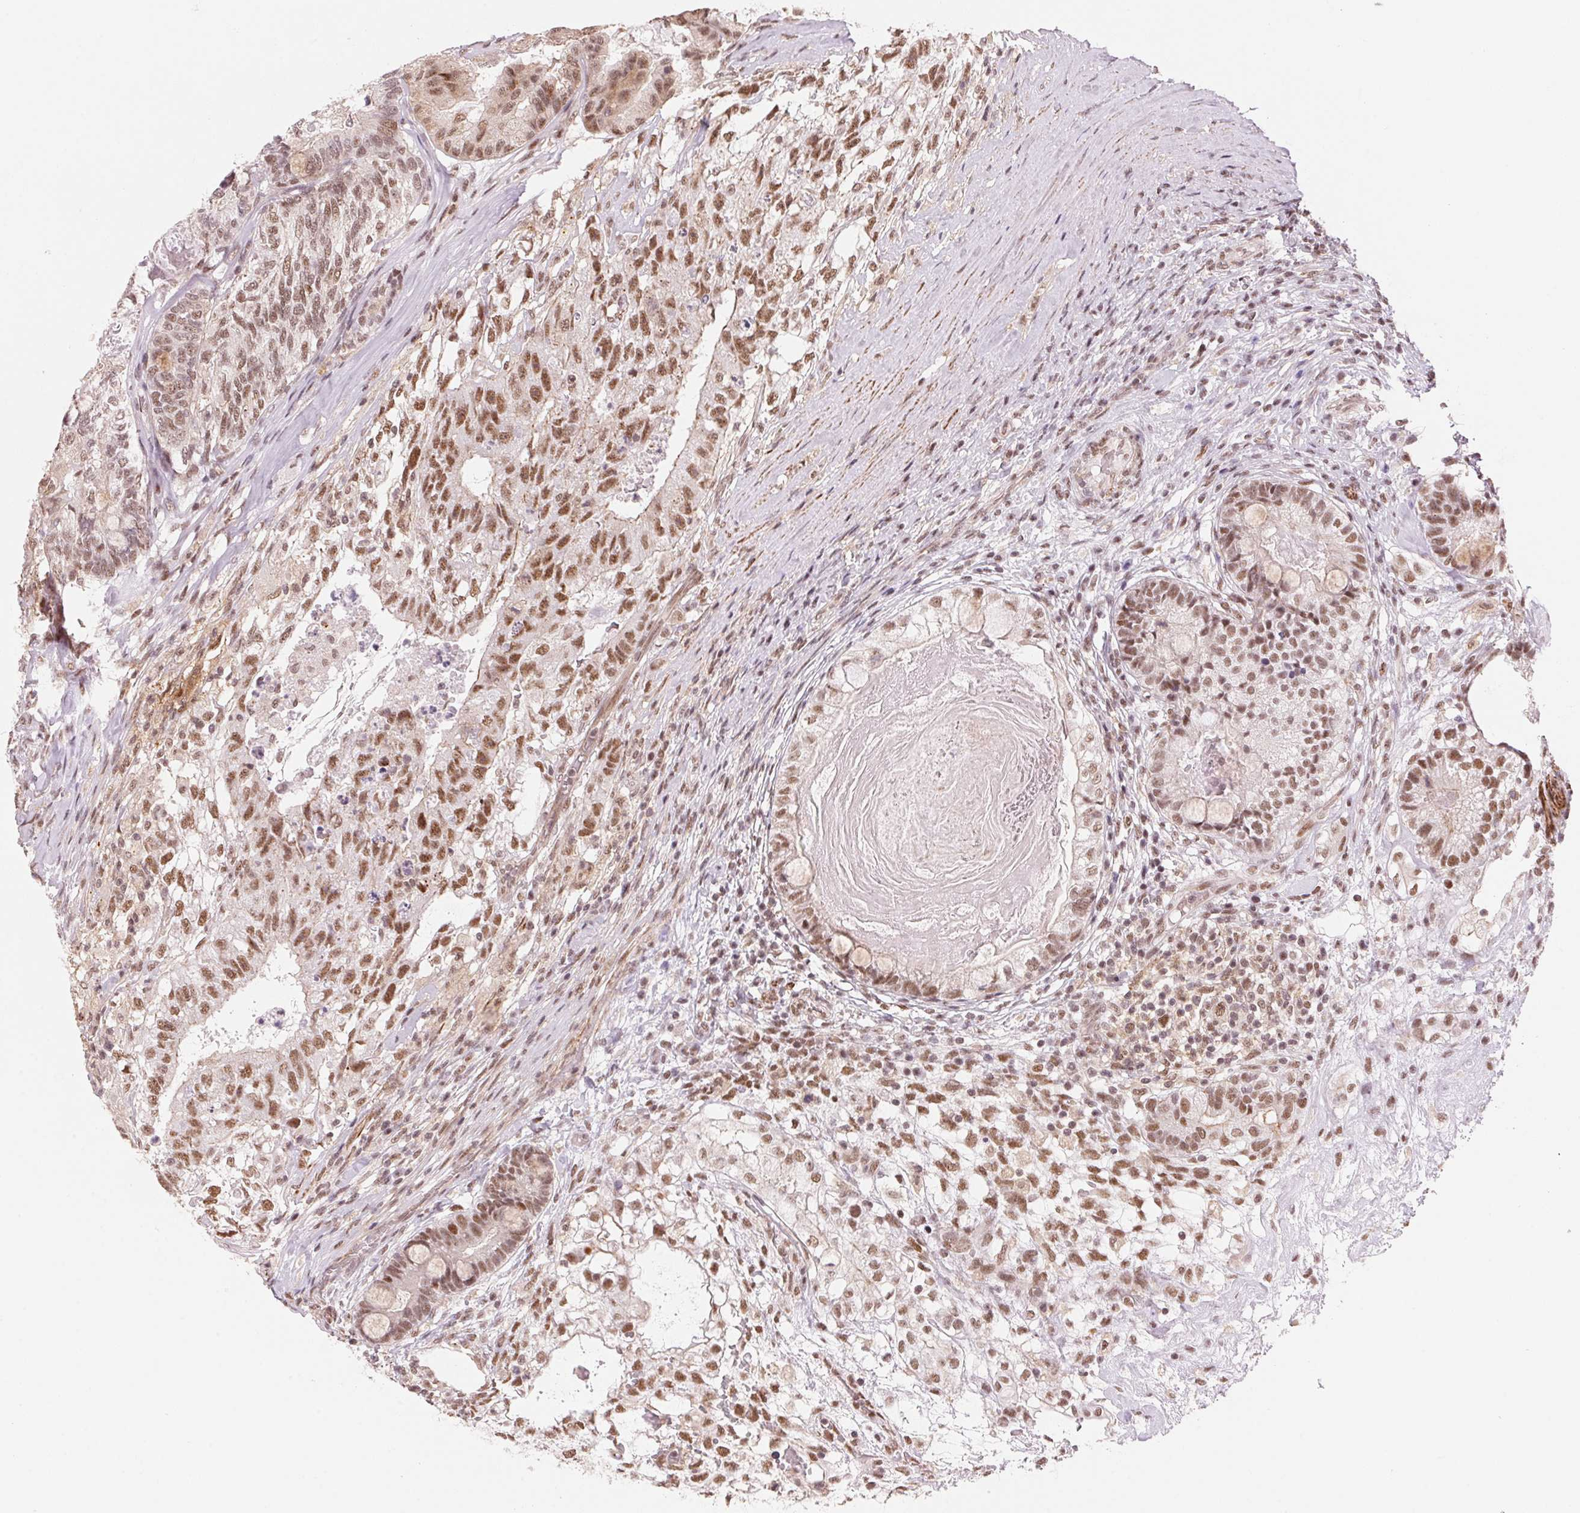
{"staining": {"intensity": "moderate", "quantity": ">75%", "location": "nuclear"}, "tissue": "testis cancer", "cell_type": "Tumor cells", "image_type": "cancer", "snomed": [{"axis": "morphology", "description": "Seminoma, NOS"}, {"axis": "morphology", "description": "Carcinoma, Embryonal, NOS"}, {"axis": "topography", "description": "Testis"}], "caption": "Embryonal carcinoma (testis) stained for a protein (brown) exhibits moderate nuclear positive staining in about >75% of tumor cells.", "gene": "HNRNPDL", "patient": {"sex": "male", "age": 41}}